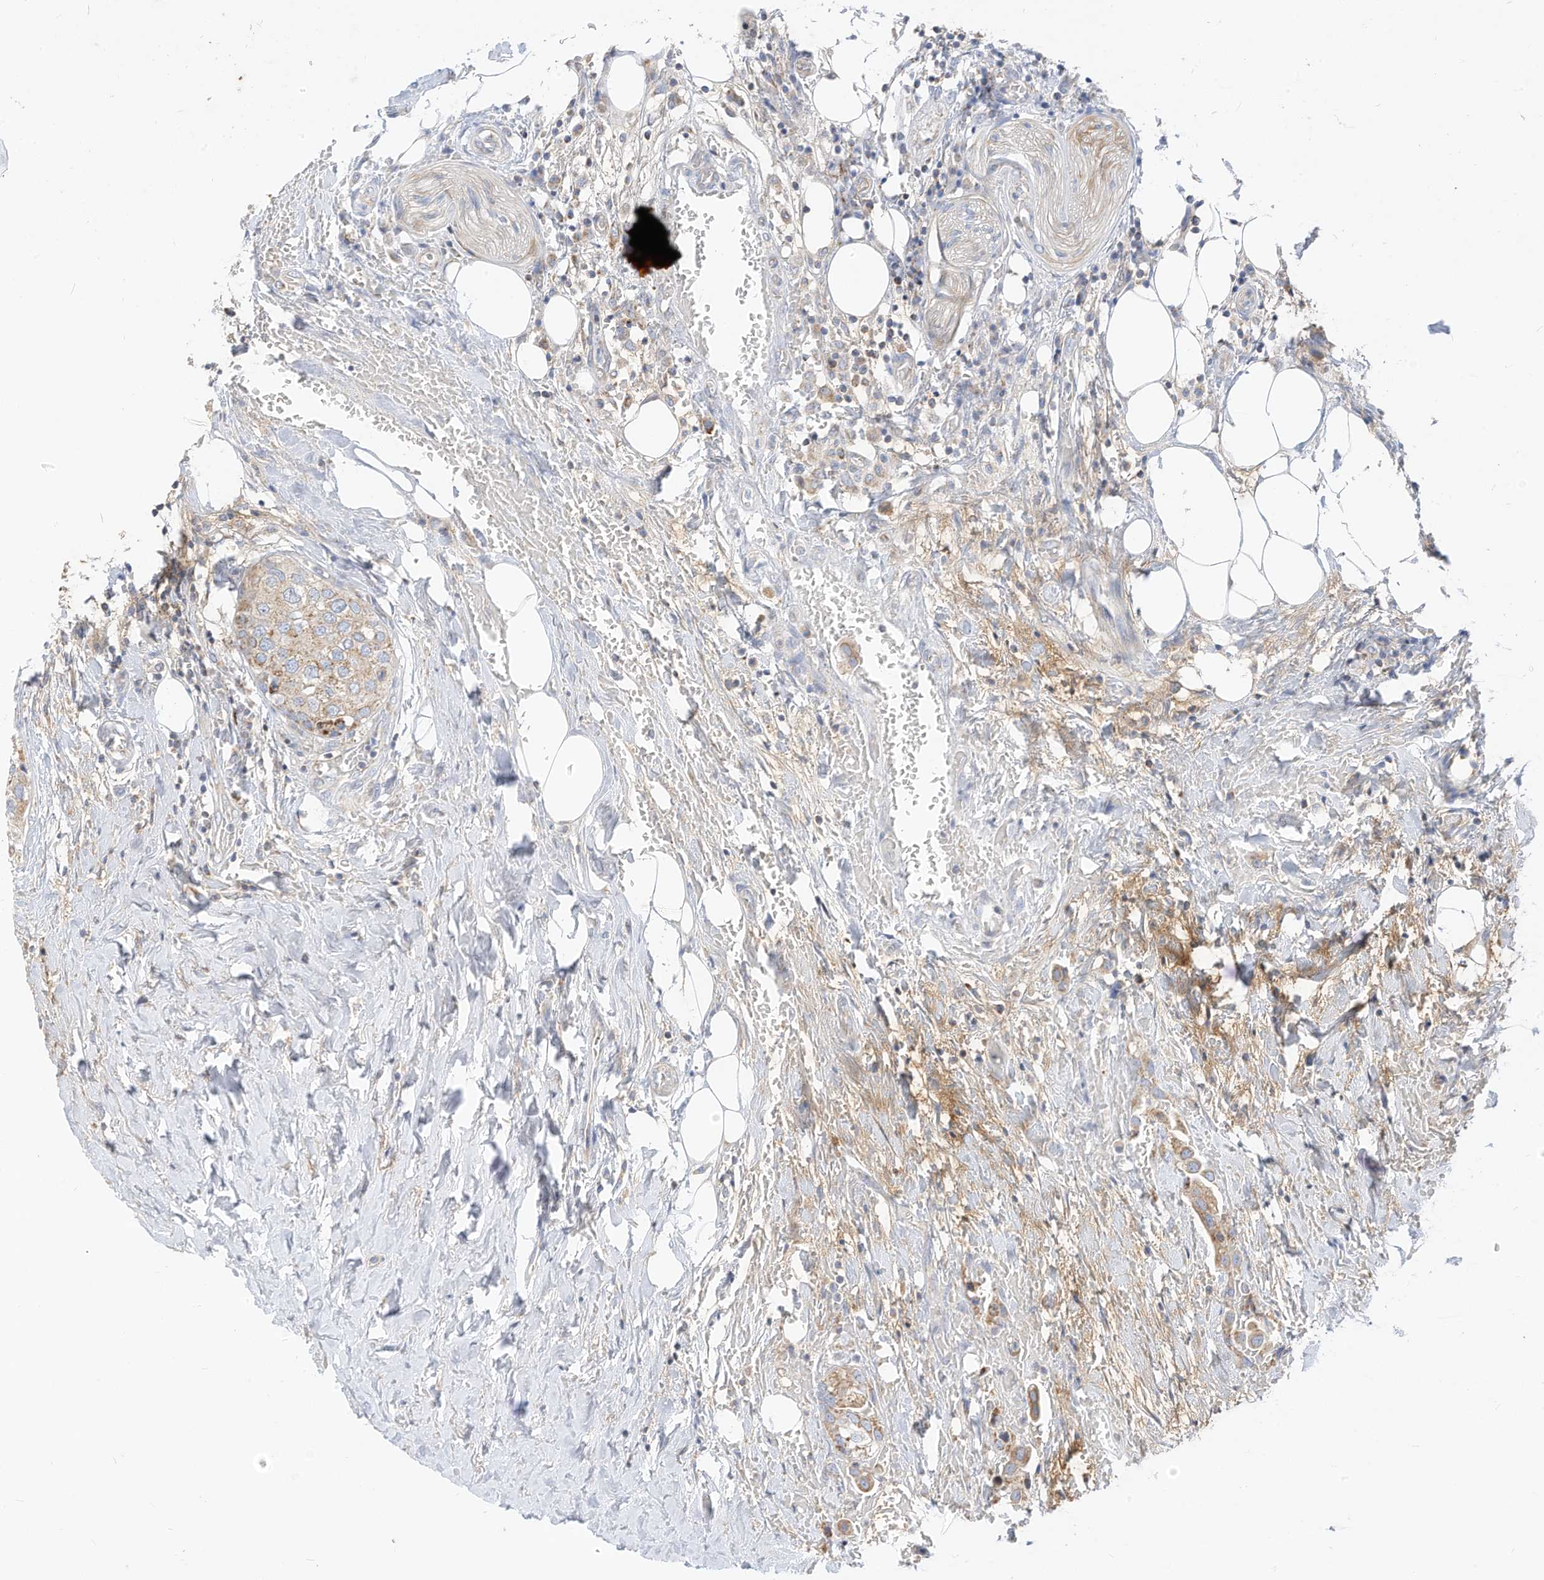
{"staining": {"intensity": "moderate", "quantity": ">75%", "location": "cytoplasmic/membranous"}, "tissue": "urothelial cancer", "cell_type": "Tumor cells", "image_type": "cancer", "snomed": [{"axis": "morphology", "description": "Urothelial carcinoma, High grade"}, {"axis": "topography", "description": "Urinary bladder"}], "caption": "A medium amount of moderate cytoplasmic/membranous staining is appreciated in approximately >75% of tumor cells in urothelial cancer tissue. Nuclei are stained in blue.", "gene": "RHOH", "patient": {"sex": "male", "age": 64}}